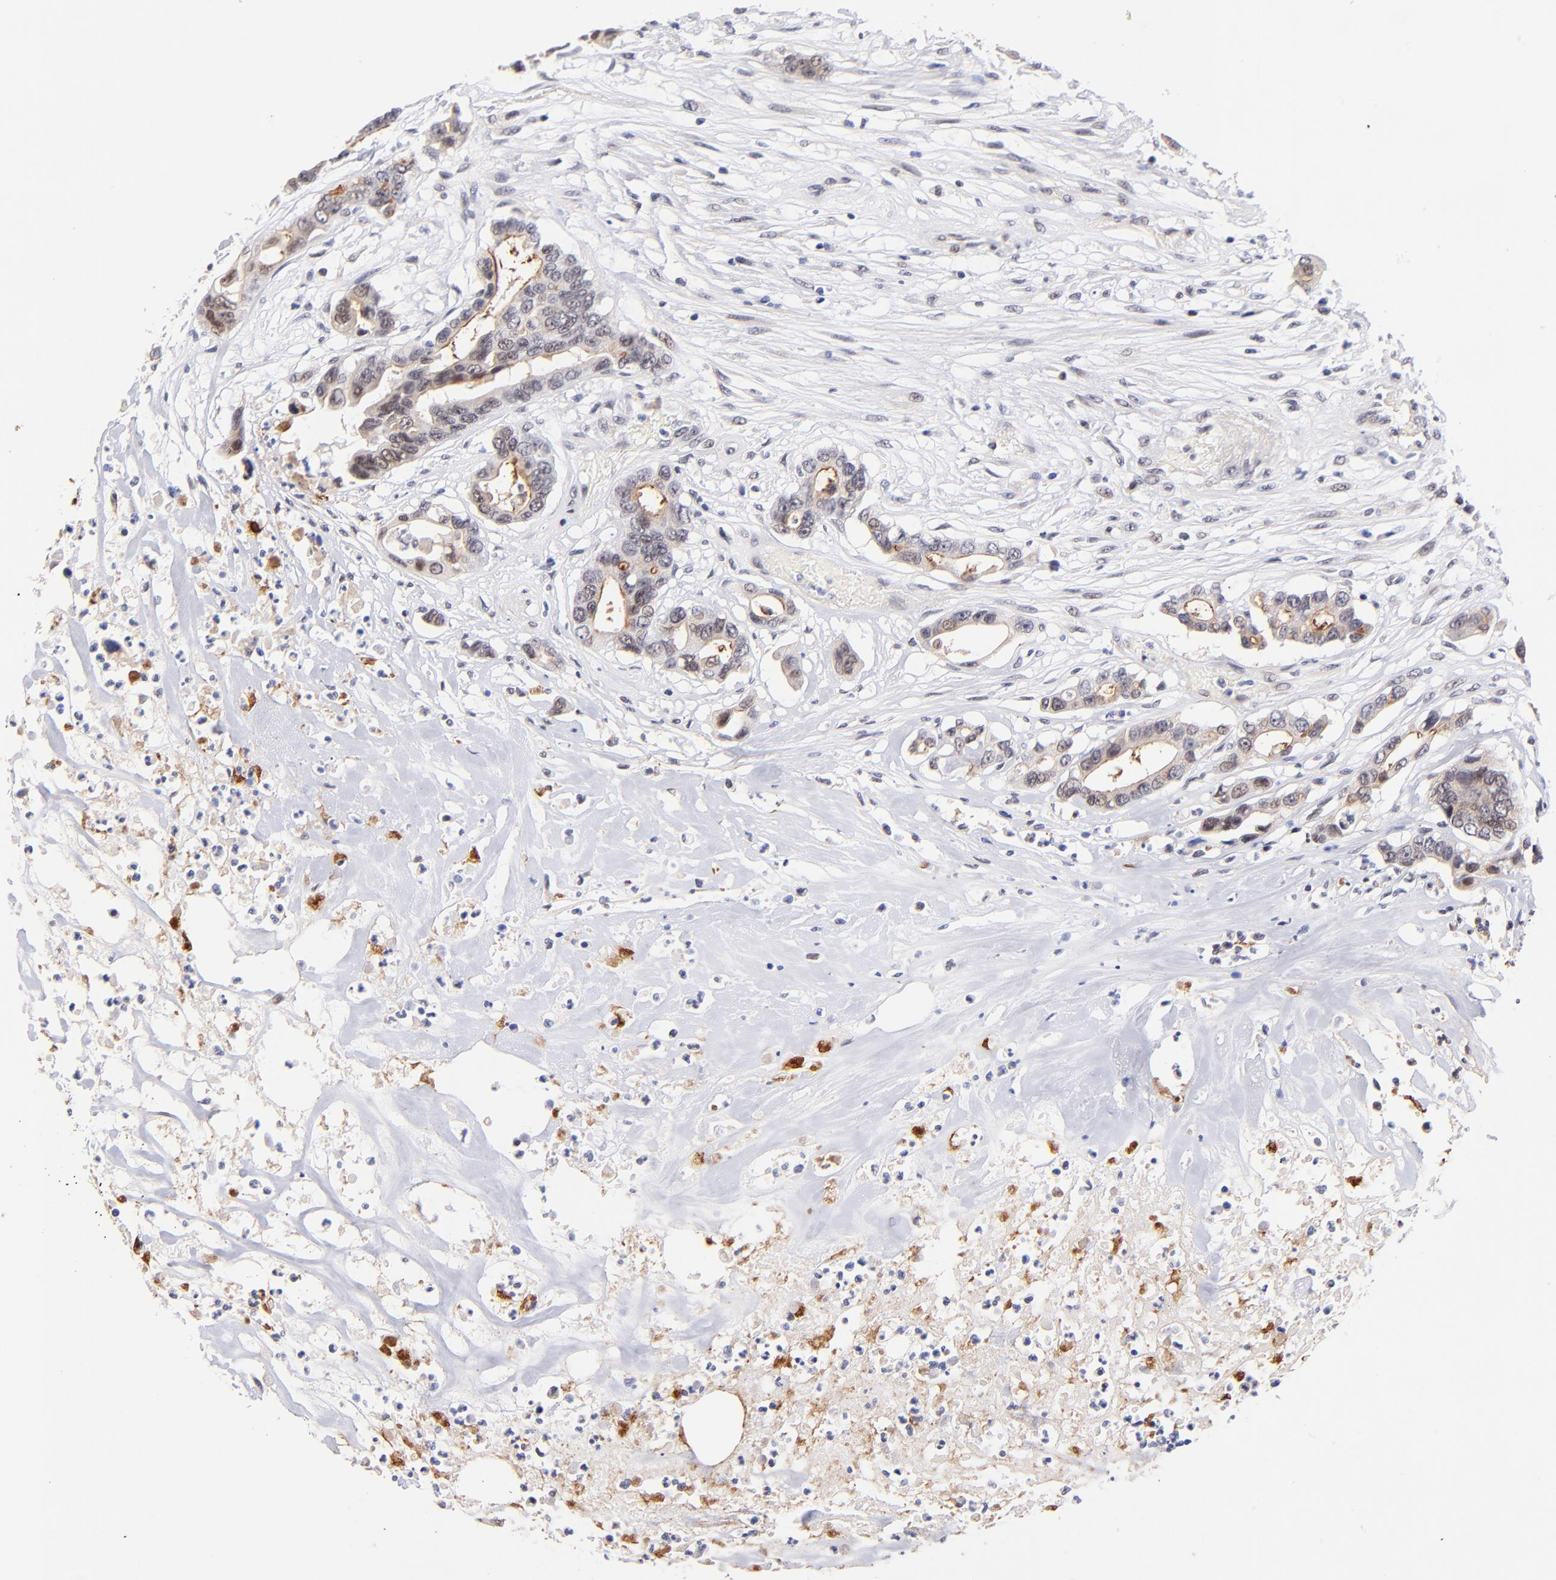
{"staining": {"intensity": "weak", "quantity": "<25%", "location": "nuclear"}, "tissue": "colorectal cancer", "cell_type": "Tumor cells", "image_type": "cancer", "snomed": [{"axis": "morphology", "description": "Adenocarcinoma, NOS"}, {"axis": "topography", "description": "Colon"}], "caption": "Immunohistochemistry photomicrograph of adenocarcinoma (colorectal) stained for a protein (brown), which displays no staining in tumor cells.", "gene": "MIDEAS", "patient": {"sex": "female", "age": 70}}